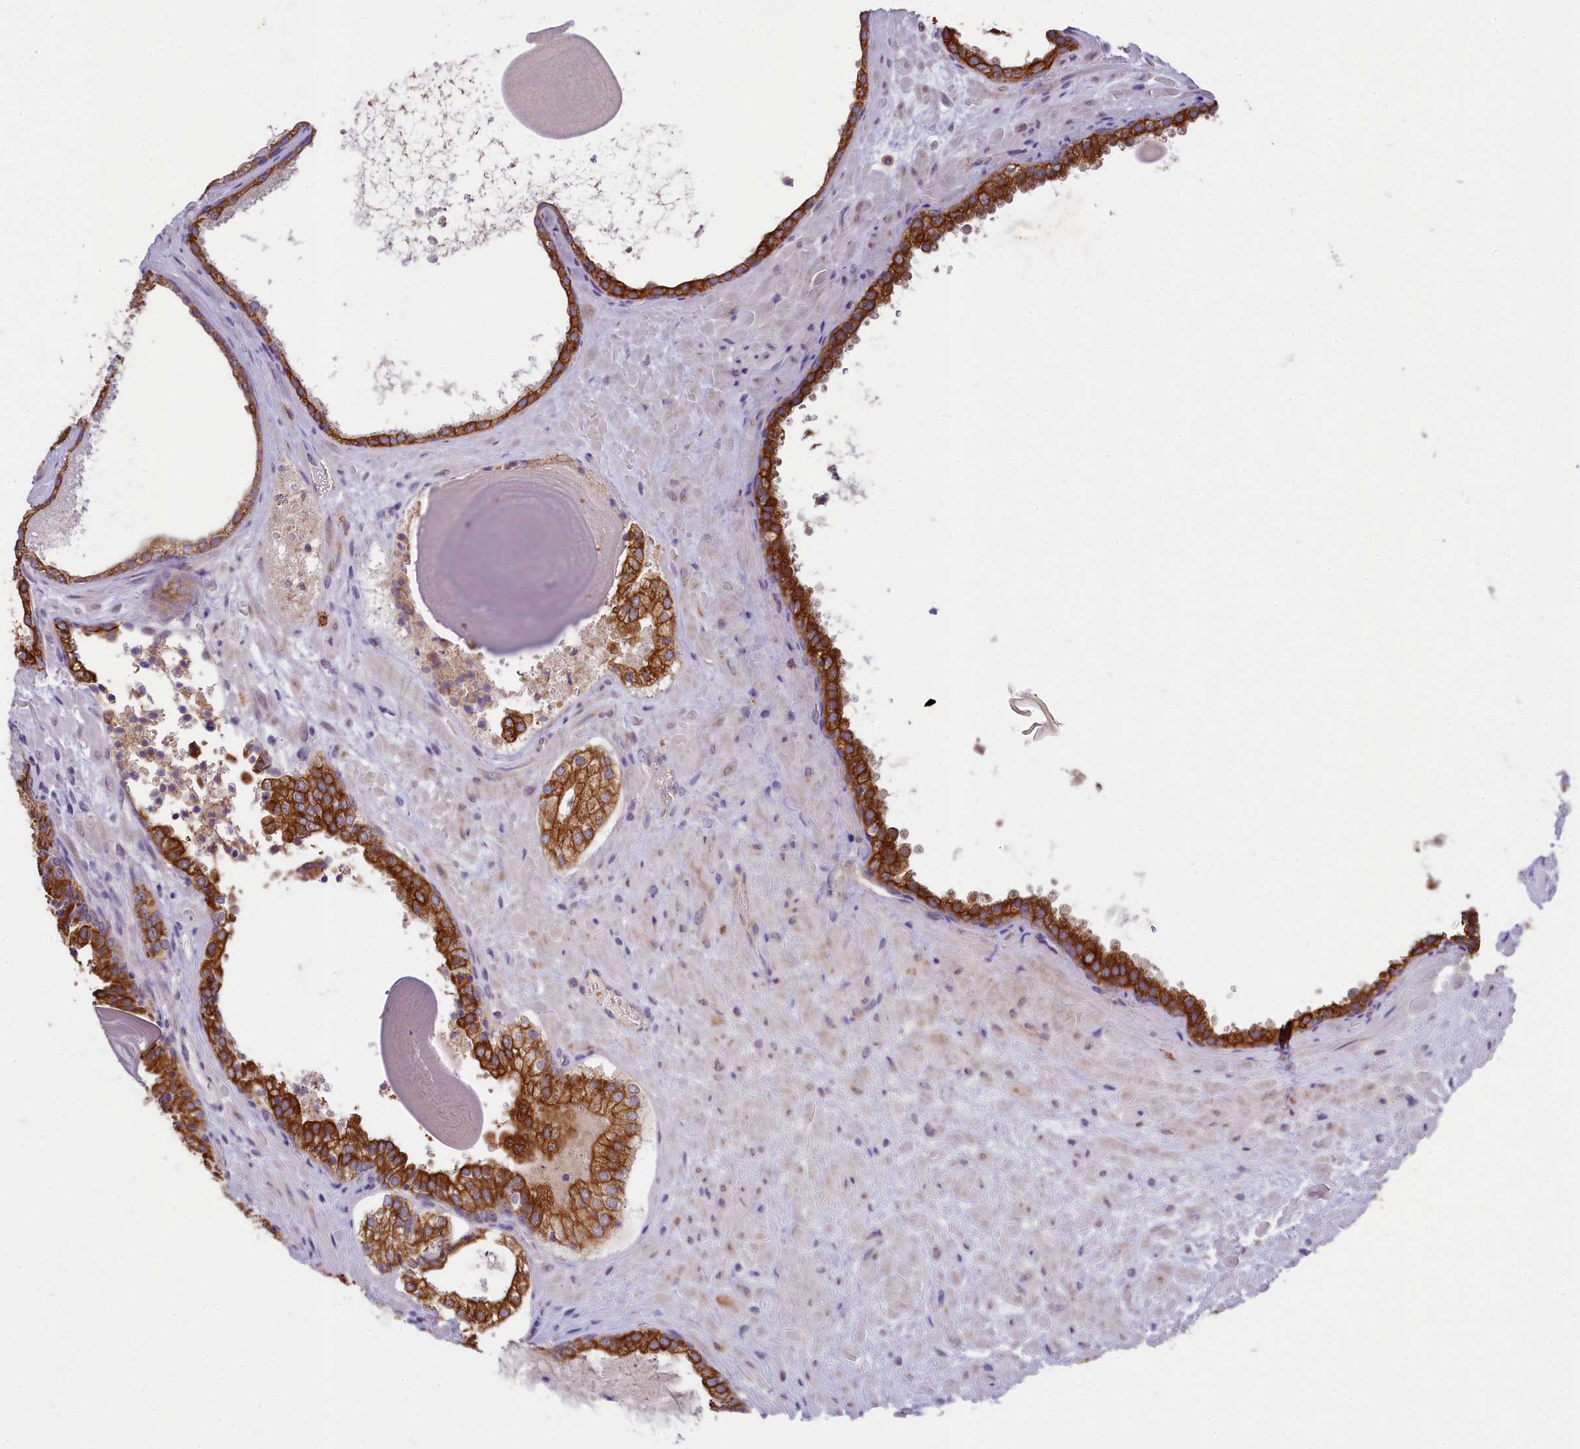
{"staining": {"intensity": "strong", "quantity": ">75%", "location": "cytoplasmic/membranous"}, "tissue": "prostate cancer", "cell_type": "Tumor cells", "image_type": "cancer", "snomed": [{"axis": "morphology", "description": "Adenocarcinoma, High grade"}, {"axis": "topography", "description": "Prostate"}], "caption": "A histopathology image showing strong cytoplasmic/membranous positivity in about >75% of tumor cells in prostate cancer (high-grade adenocarcinoma), as visualized by brown immunohistochemical staining.", "gene": "LARP4", "patient": {"sex": "male", "age": 66}}